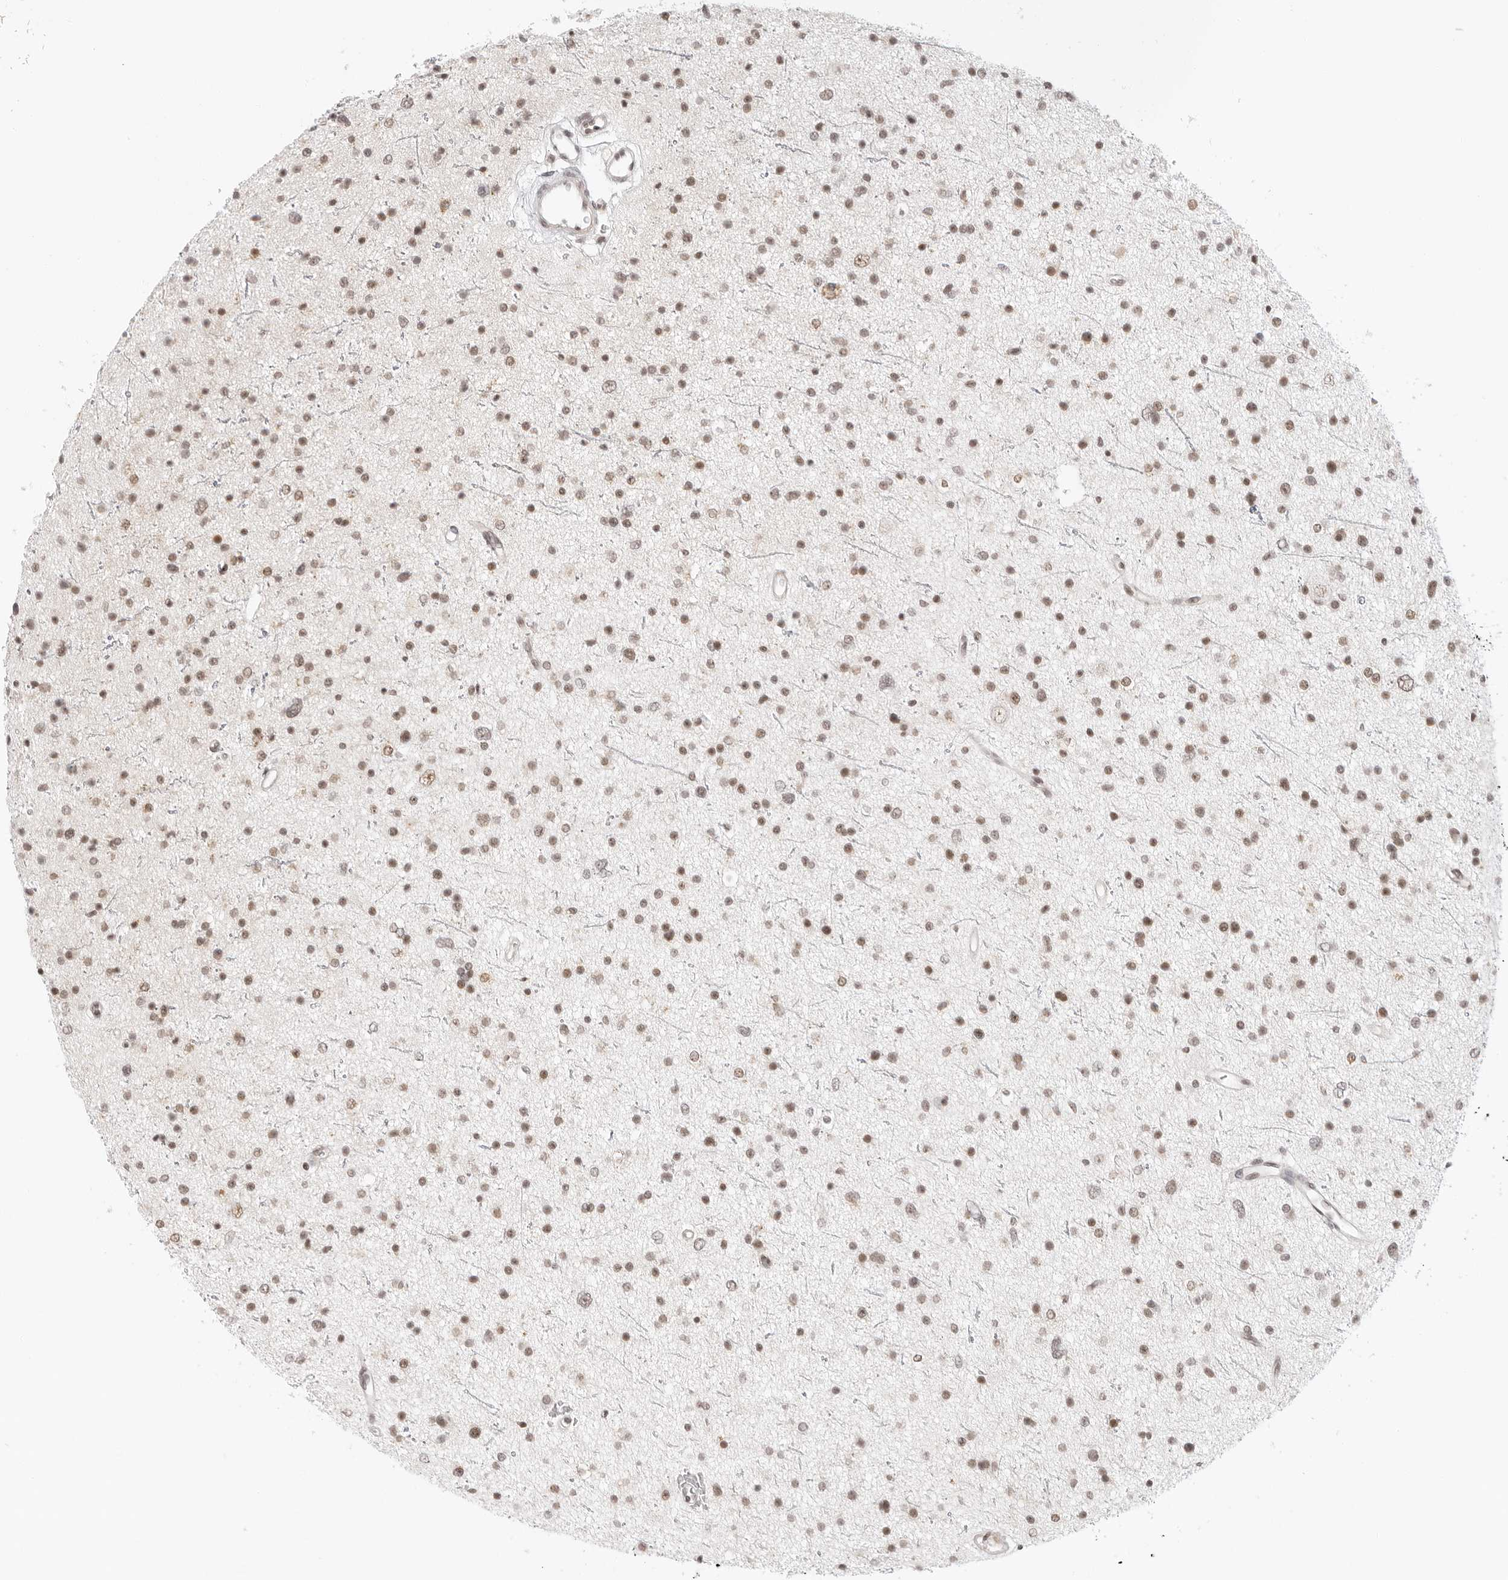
{"staining": {"intensity": "weak", "quantity": ">75%", "location": "nuclear"}, "tissue": "glioma", "cell_type": "Tumor cells", "image_type": "cancer", "snomed": [{"axis": "morphology", "description": "Glioma, malignant, Low grade"}, {"axis": "topography", "description": "Brain"}], "caption": "This histopathology image exhibits malignant glioma (low-grade) stained with immunohistochemistry (IHC) to label a protein in brown. The nuclear of tumor cells show weak positivity for the protein. Nuclei are counter-stained blue.", "gene": "TCIM", "patient": {"sex": "female", "age": 37}}